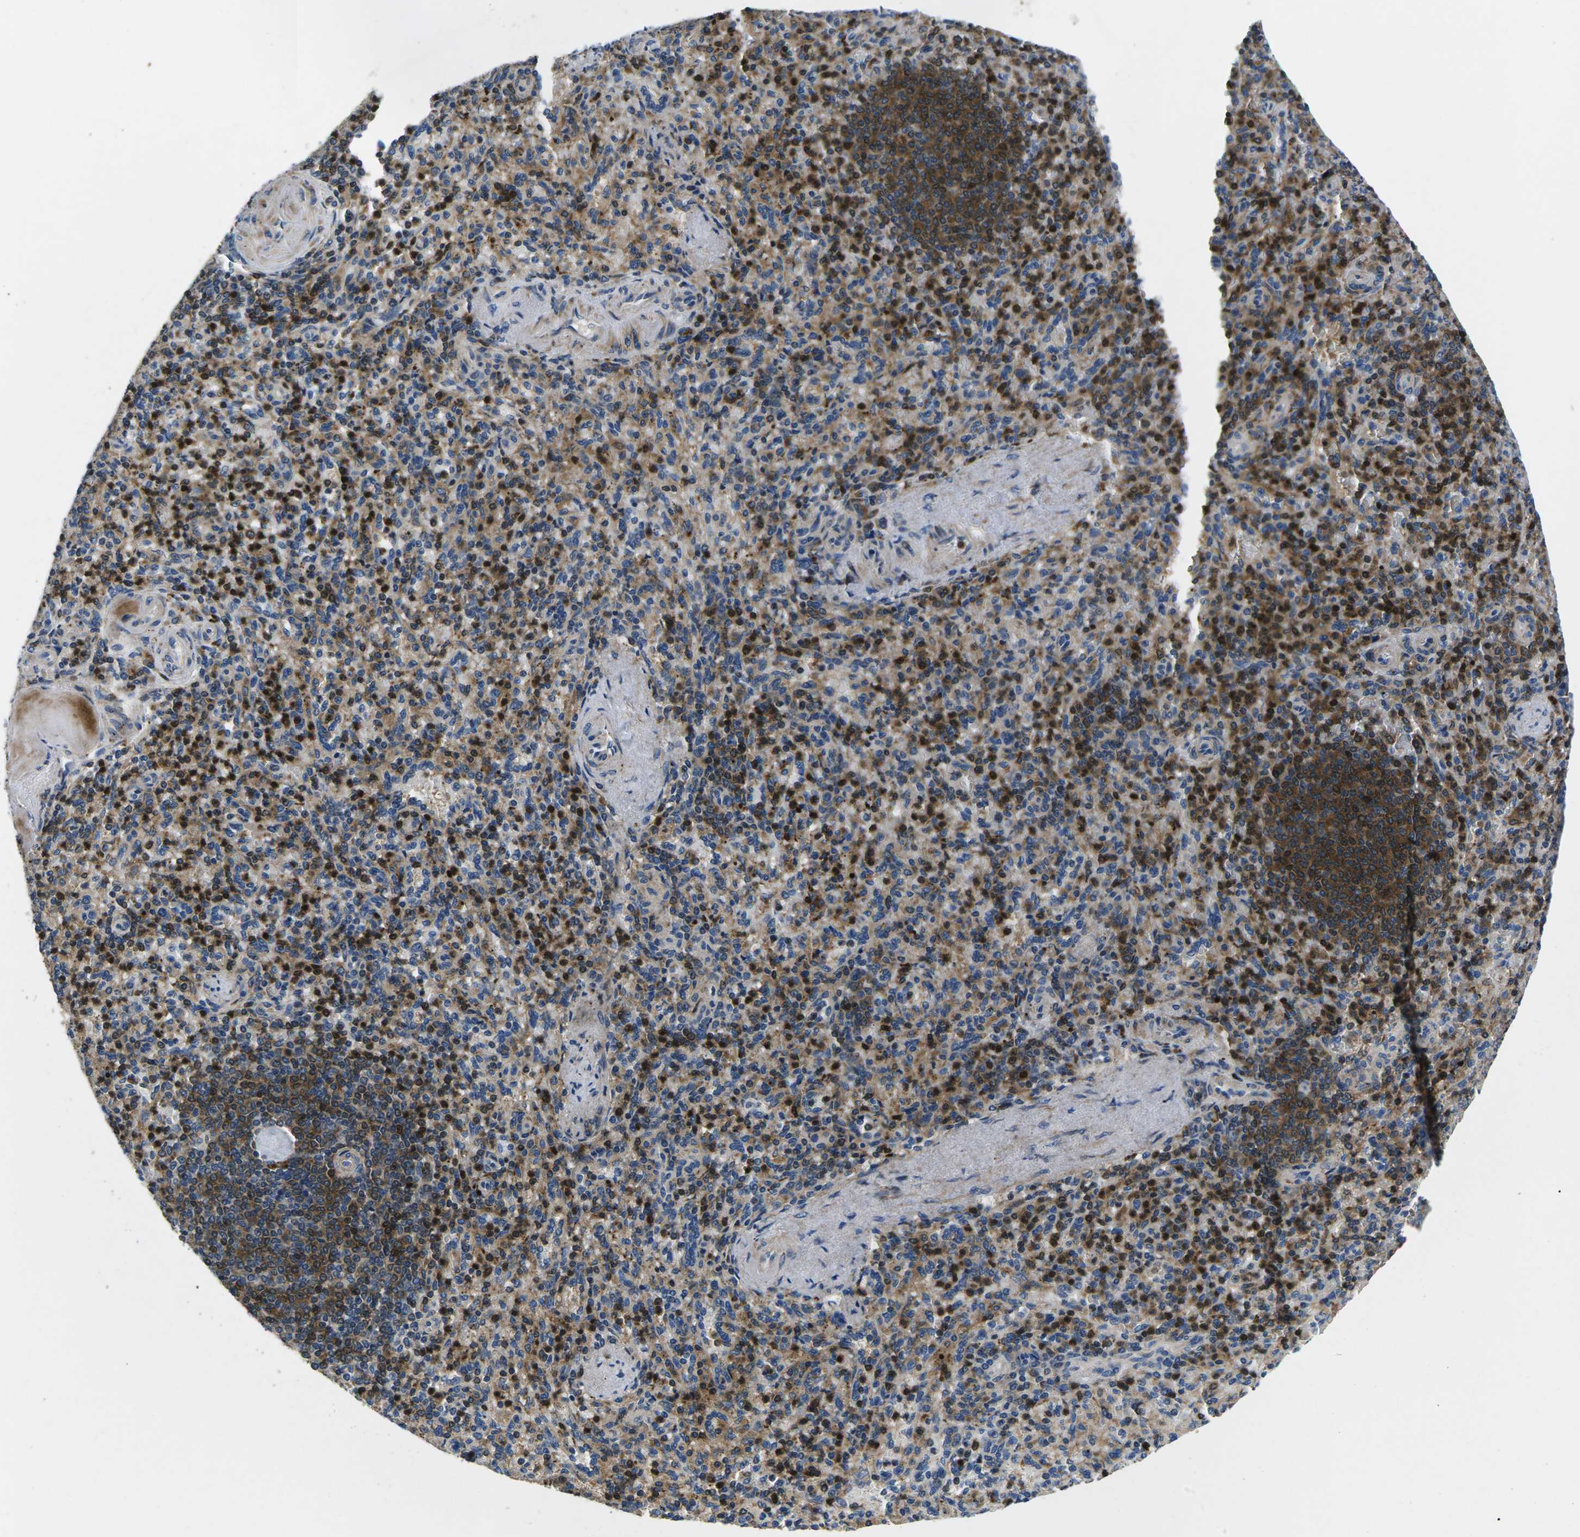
{"staining": {"intensity": "moderate", "quantity": "25%-75%", "location": "cytoplasmic/membranous"}, "tissue": "spleen", "cell_type": "Cells in red pulp", "image_type": "normal", "snomed": [{"axis": "morphology", "description": "Normal tissue, NOS"}, {"axis": "topography", "description": "Spleen"}], "caption": "Brown immunohistochemical staining in benign human spleen exhibits moderate cytoplasmic/membranous expression in approximately 25%-75% of cells in red pulp.", "gene": "PLCE1", "patient": {"sex": "female", "age": 74}}